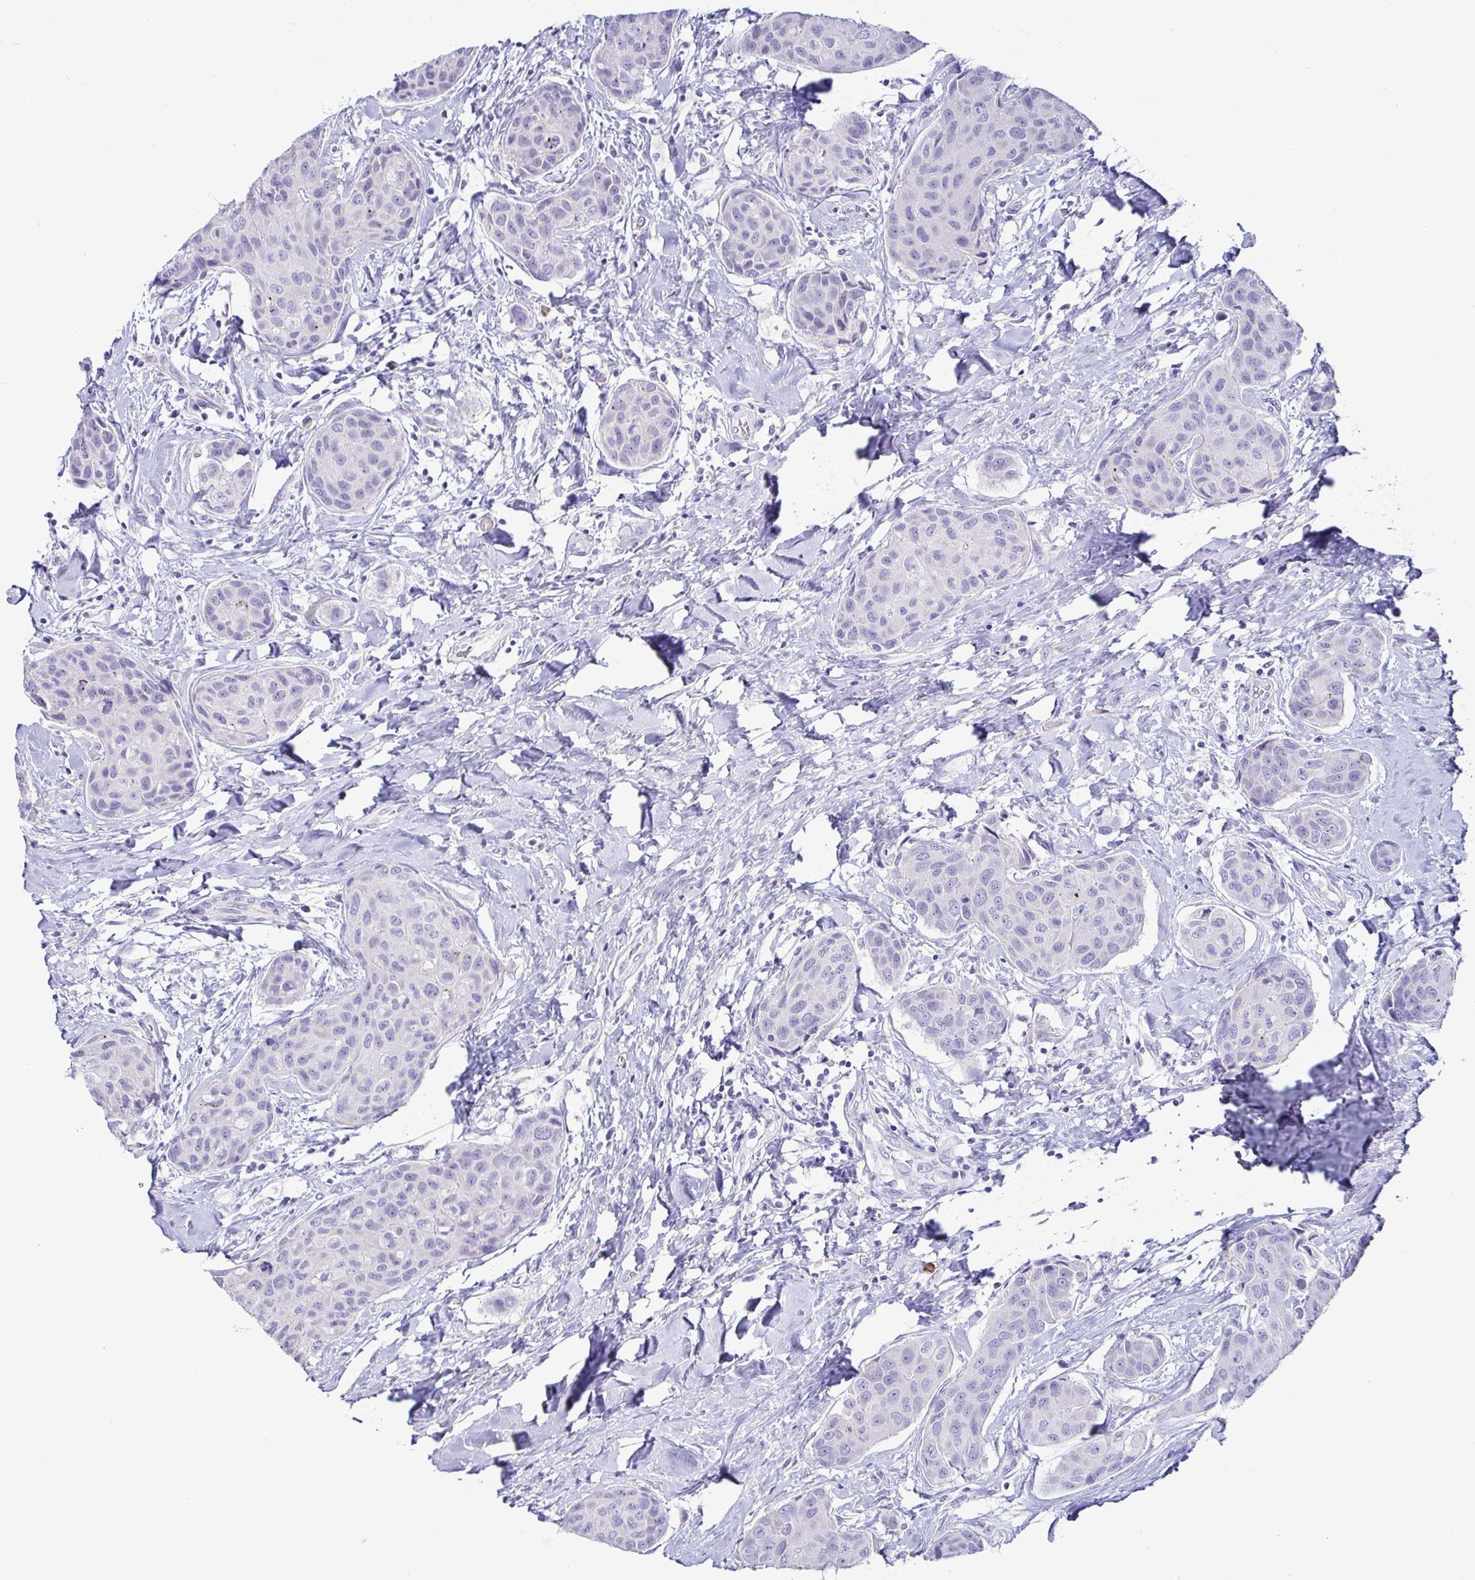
{"staining": {"intensity": "negative", "quantity": "none", "location": "none"}, "tissue": "breast cancer", "cell_type": "Tumor cells", "image_type": "cancer", "snomed": [{"axis": "morphology", "description": "Duct carcinoma"}, {"axis": "topography", "description": "Breast"}], "caption": "Tumor cells are negative for brown protein staining in breast invasive ductal carcinoma.", "gene": "TFPI2", "patient": {"sex": "female", "age": 80}}